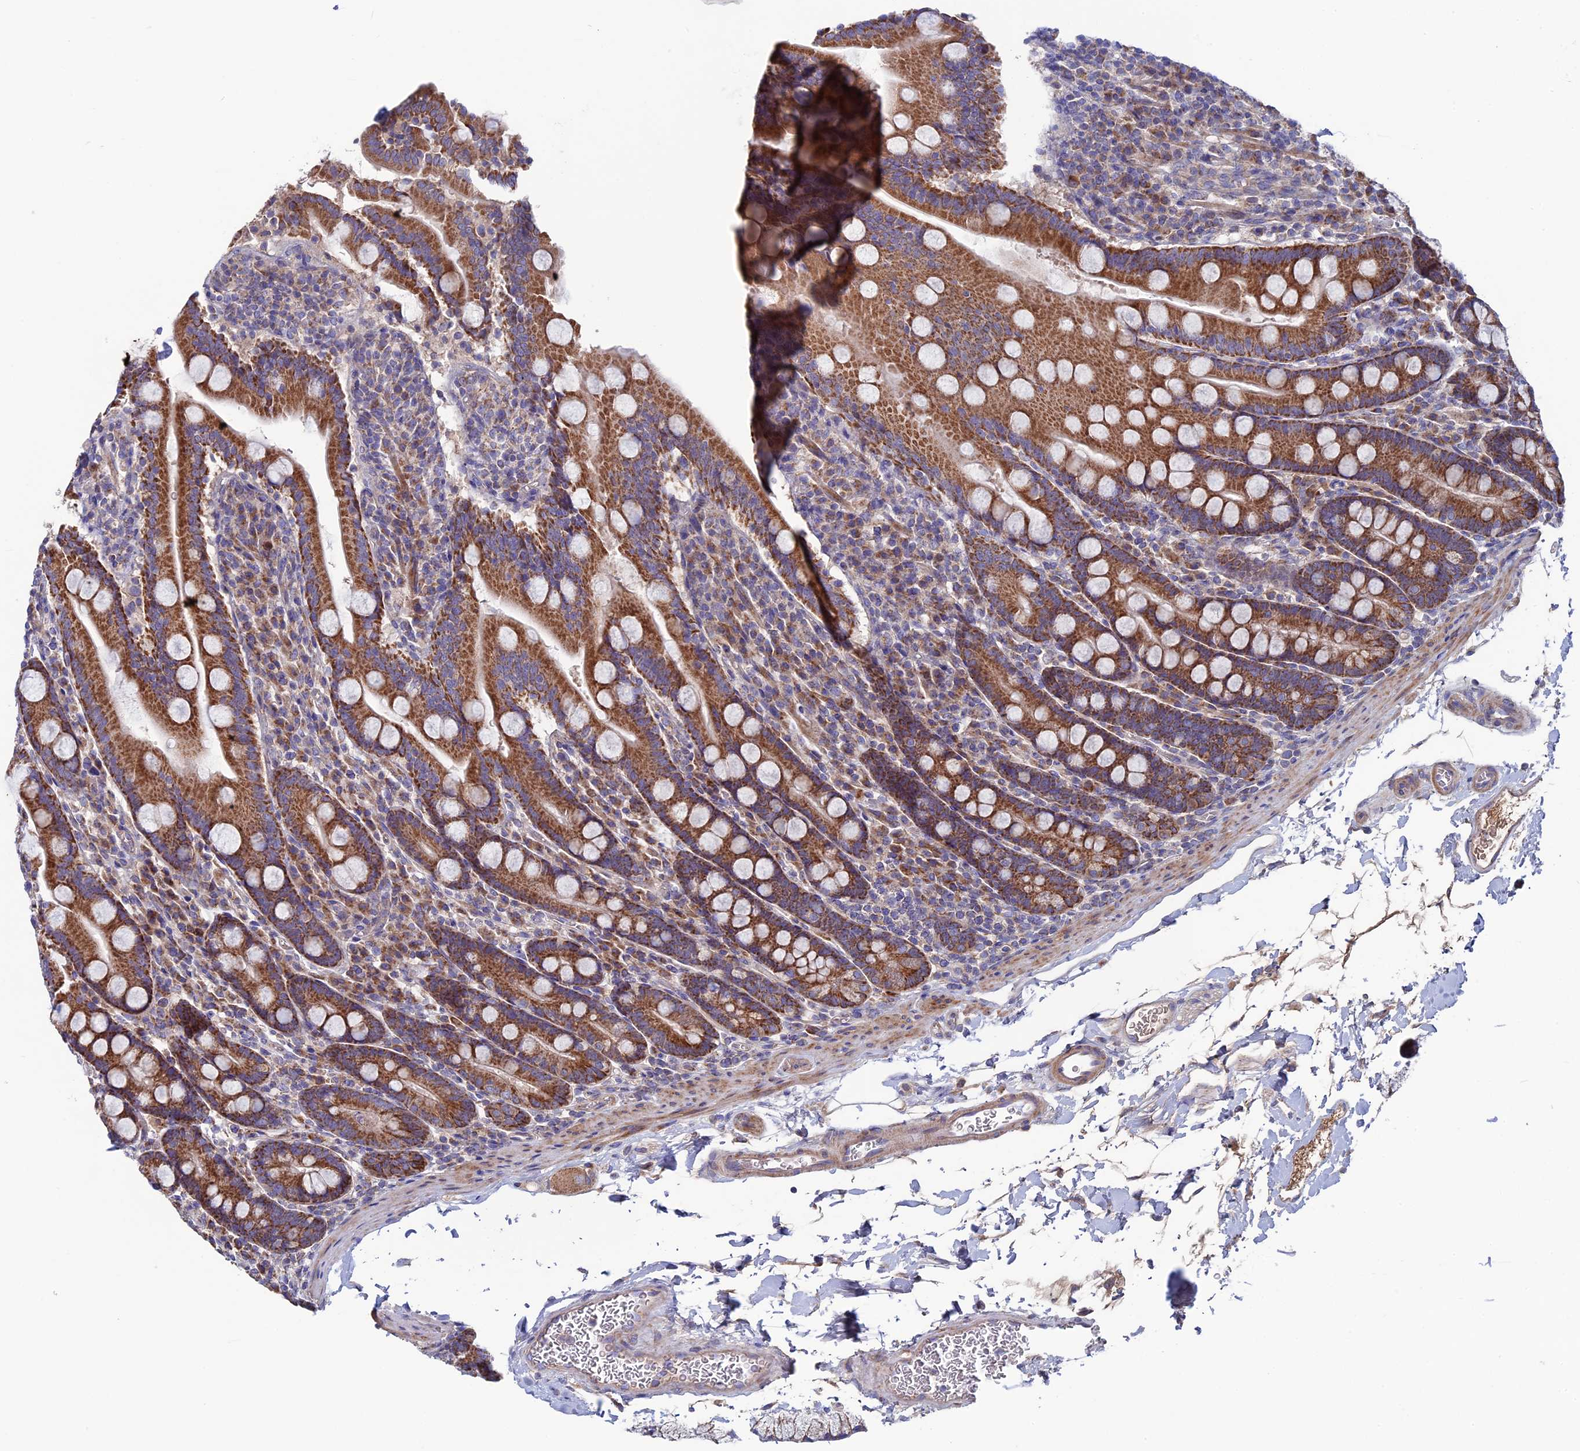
{"staining": {"intensity": "strong", "quantity": ">75%", "location": "cytoplasmic/membranous"}, "tissue": "duodenum", "cell_type": "Glandular cells", "image_type": "normal", "snomed": [{"axis": "morphology", "description": "Normal tissue, NOS"}, {"axis": "topography", "description": "Duodenum"}], "caption": "DAB (3,3'-diaminobenzidine) immunohistochemical staining of unremarkable human duodenum shows strong cytoplasmic/membranous protein staining in about >75% of glandular cells.", "gene": "SLC15A5", "patient": {"sex": "male", "age": 35}}